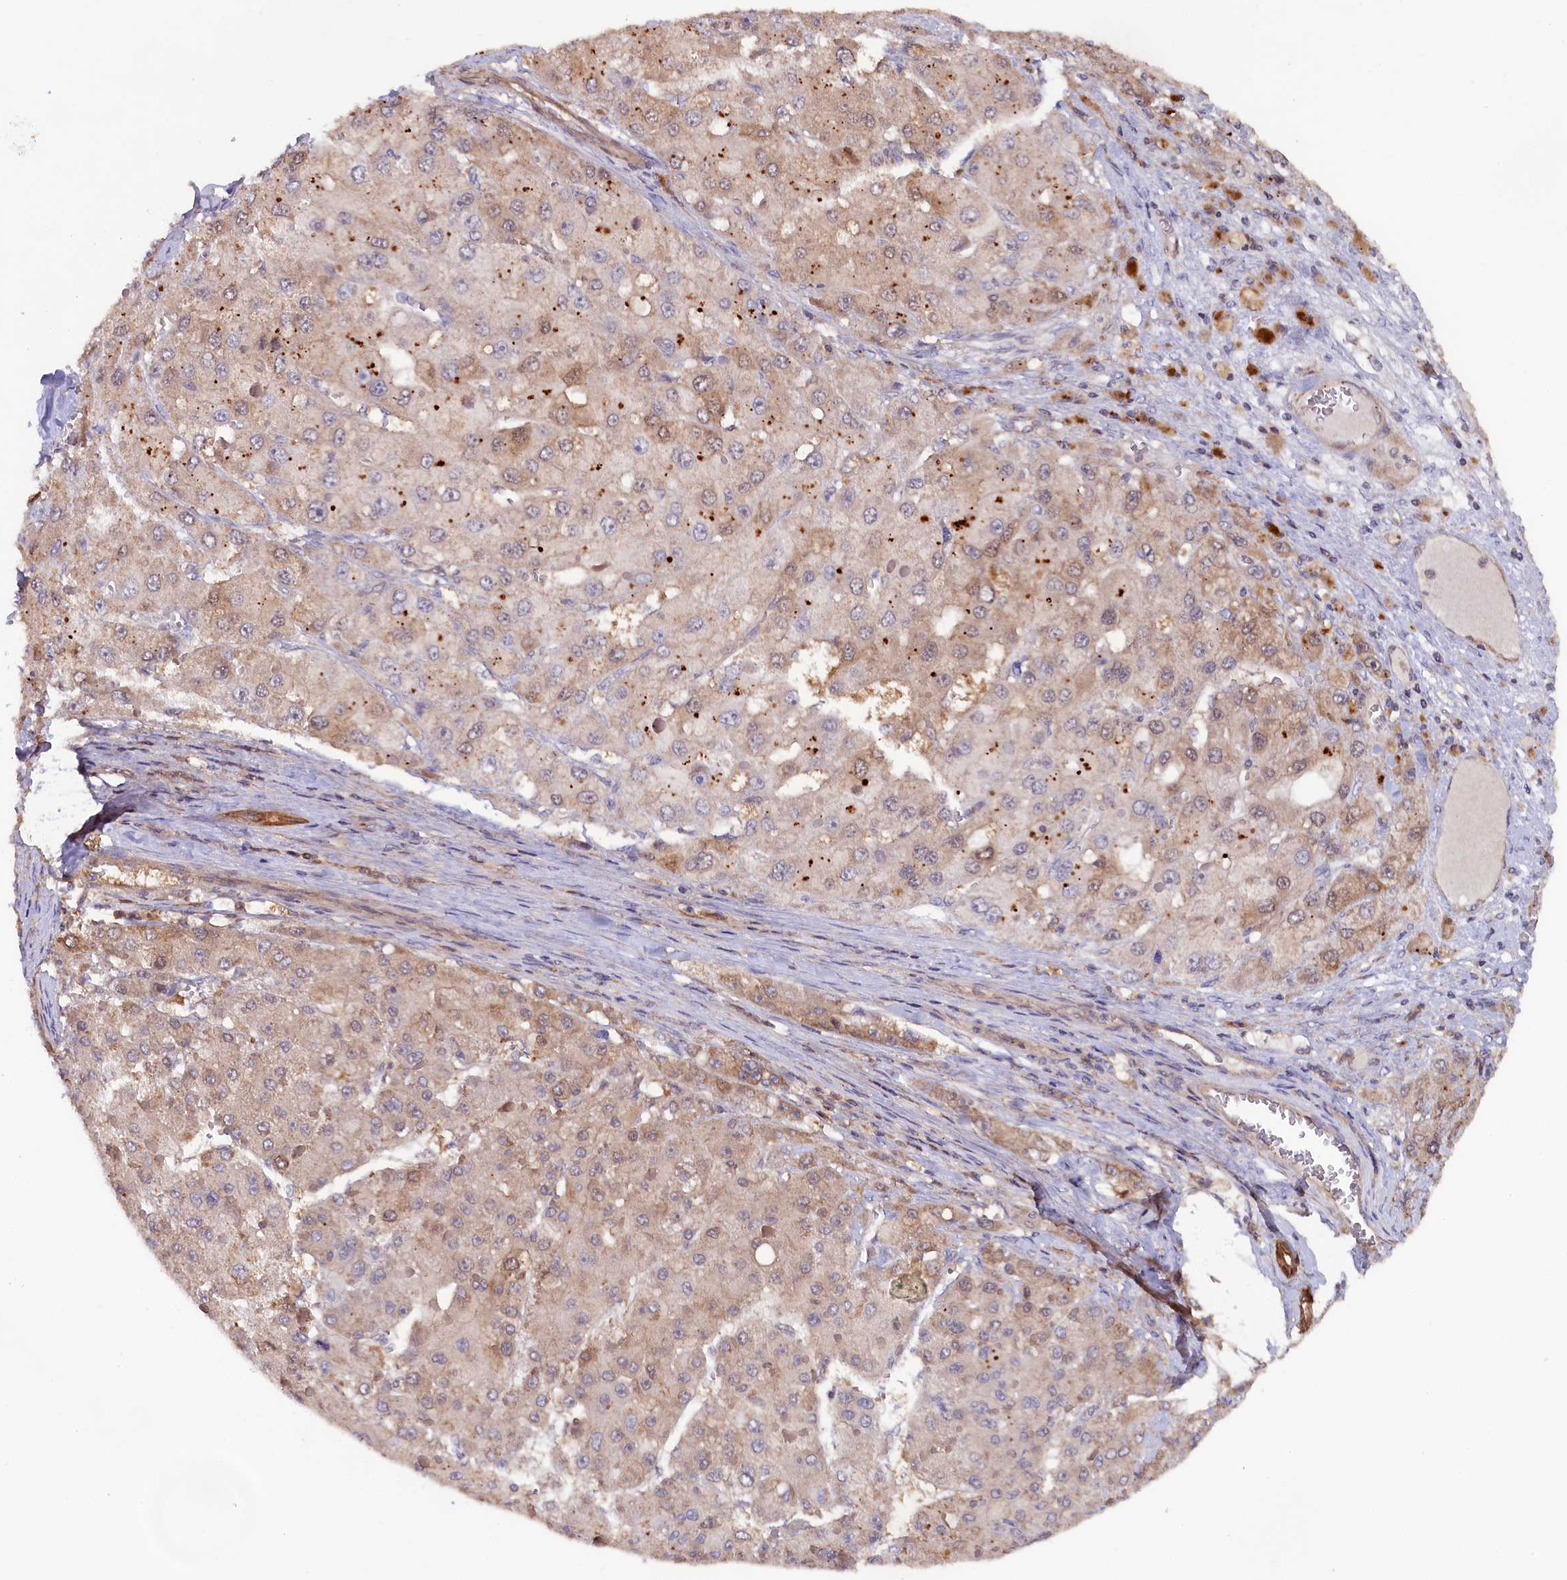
{"staining": {"intensity": "moderate", "quantity": "25%-75%", "location": "cytoplasmic/membranous"}, "tissue": "liver cancer", "cell_type": "Tumor cells", "image_type": "cancer", "snomed": [{"axis": "morphology", "description": "Carcinoma, Hepatocellular, NOS"}, {"axis": "topography", "description": "Liver"}], "caption": "A micrograph of human liver hepatocellular carcinoma stained for a protein displays moderate cytoplasmic/membranous brown staining in tumor cells. (Brightfield microscopy of DAB IHC at high magnification).", "gene": "JPT2", "patient": {"sex": "female", "age": 73}}